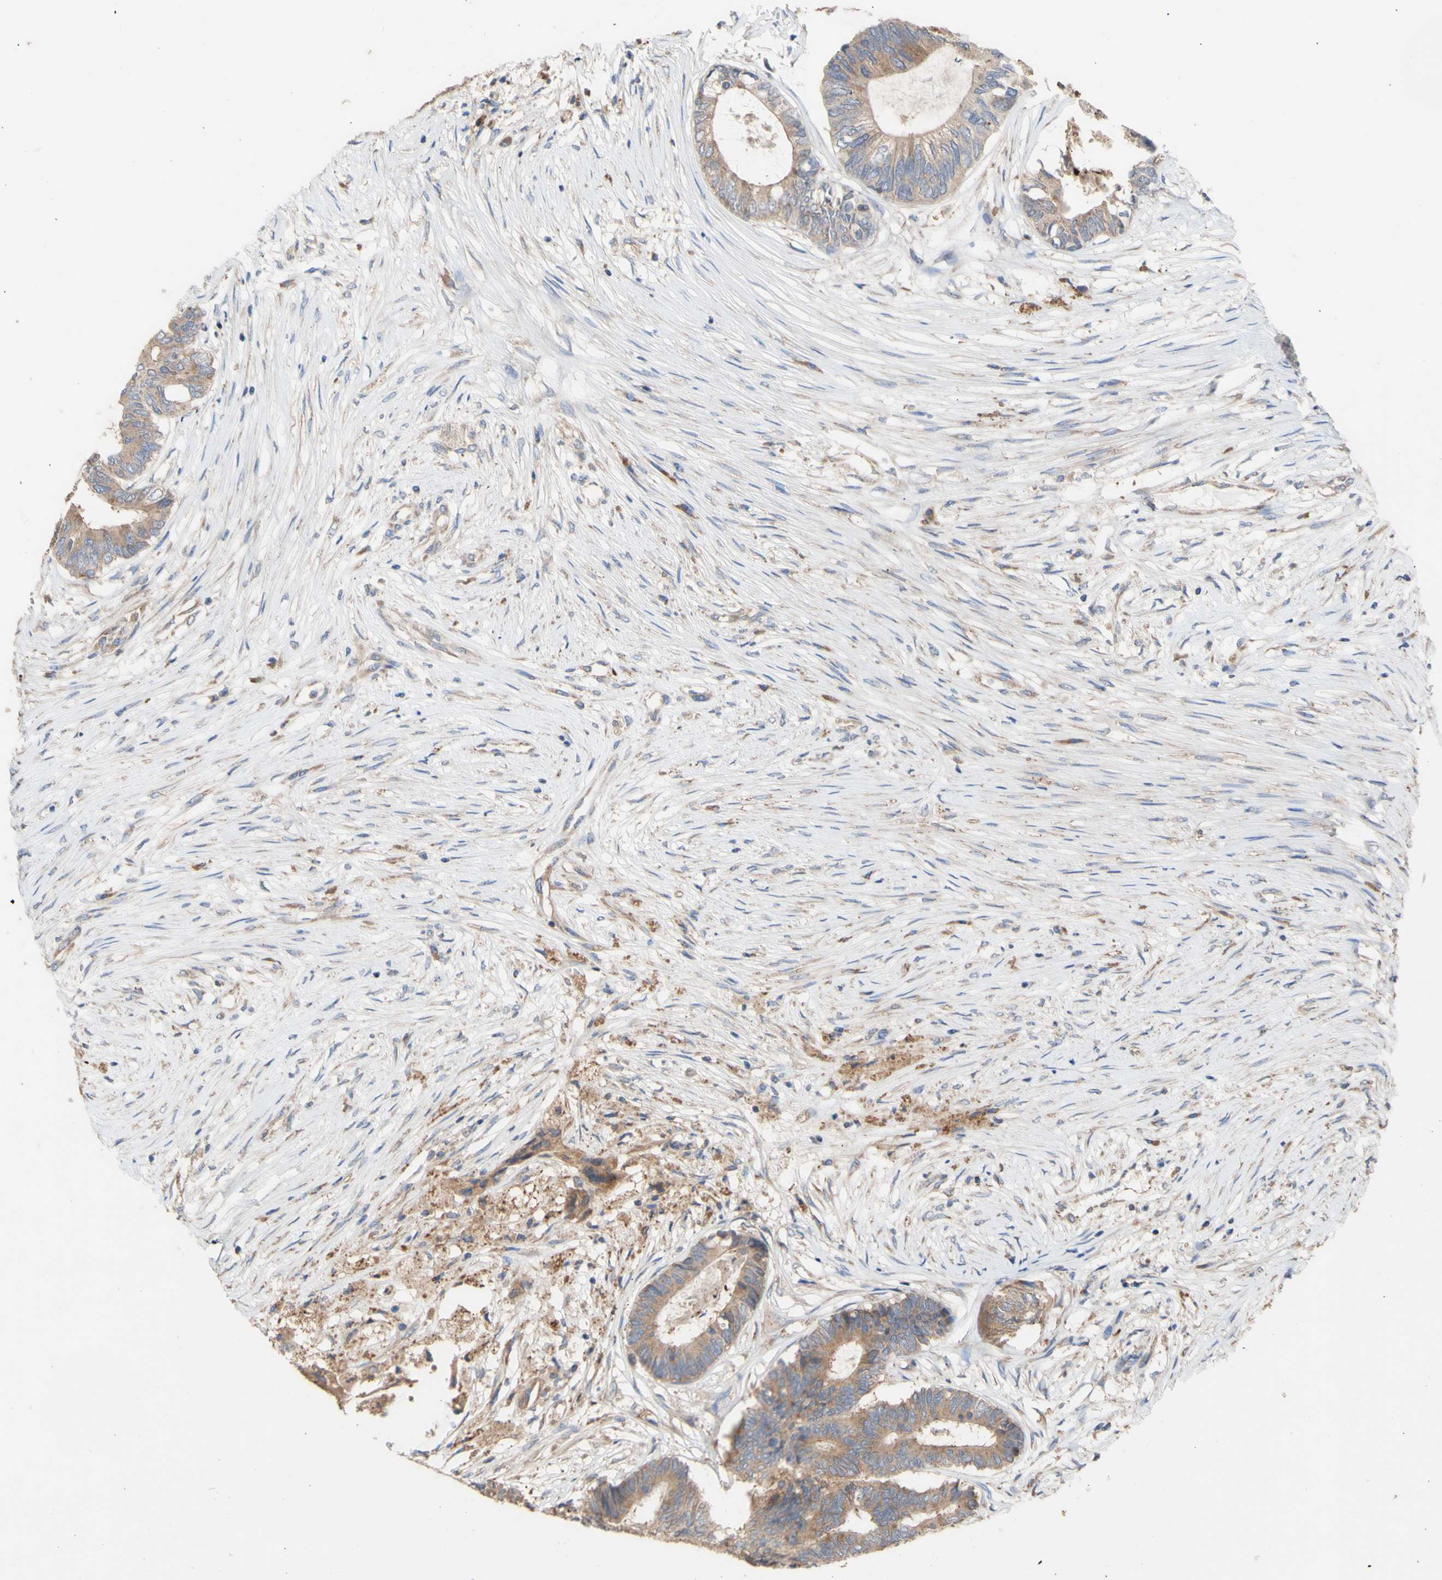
{"staining": {"intensity": "moderate", "quantity": "25%-75%", "location": "cytoplasmic/membranous"}, "tissue": "colorectal cancer", "cell_type": "Tumor cells", "image_type": "cancer", "snomed": [{"axis": "morphology", "description": "Adenocarcinoma, NOS"}, {"axis": "topography", "description": "Rectum"}], "caption": "This photomicrograph displays IHC staining of human colorectal adenocarcinoma, with medium moderate cytoplasmic/membranous expression in about 25%-75% of tumor cells.", "gene": "EIF2S3", "patient": {"sex": "male", "age": 63}}